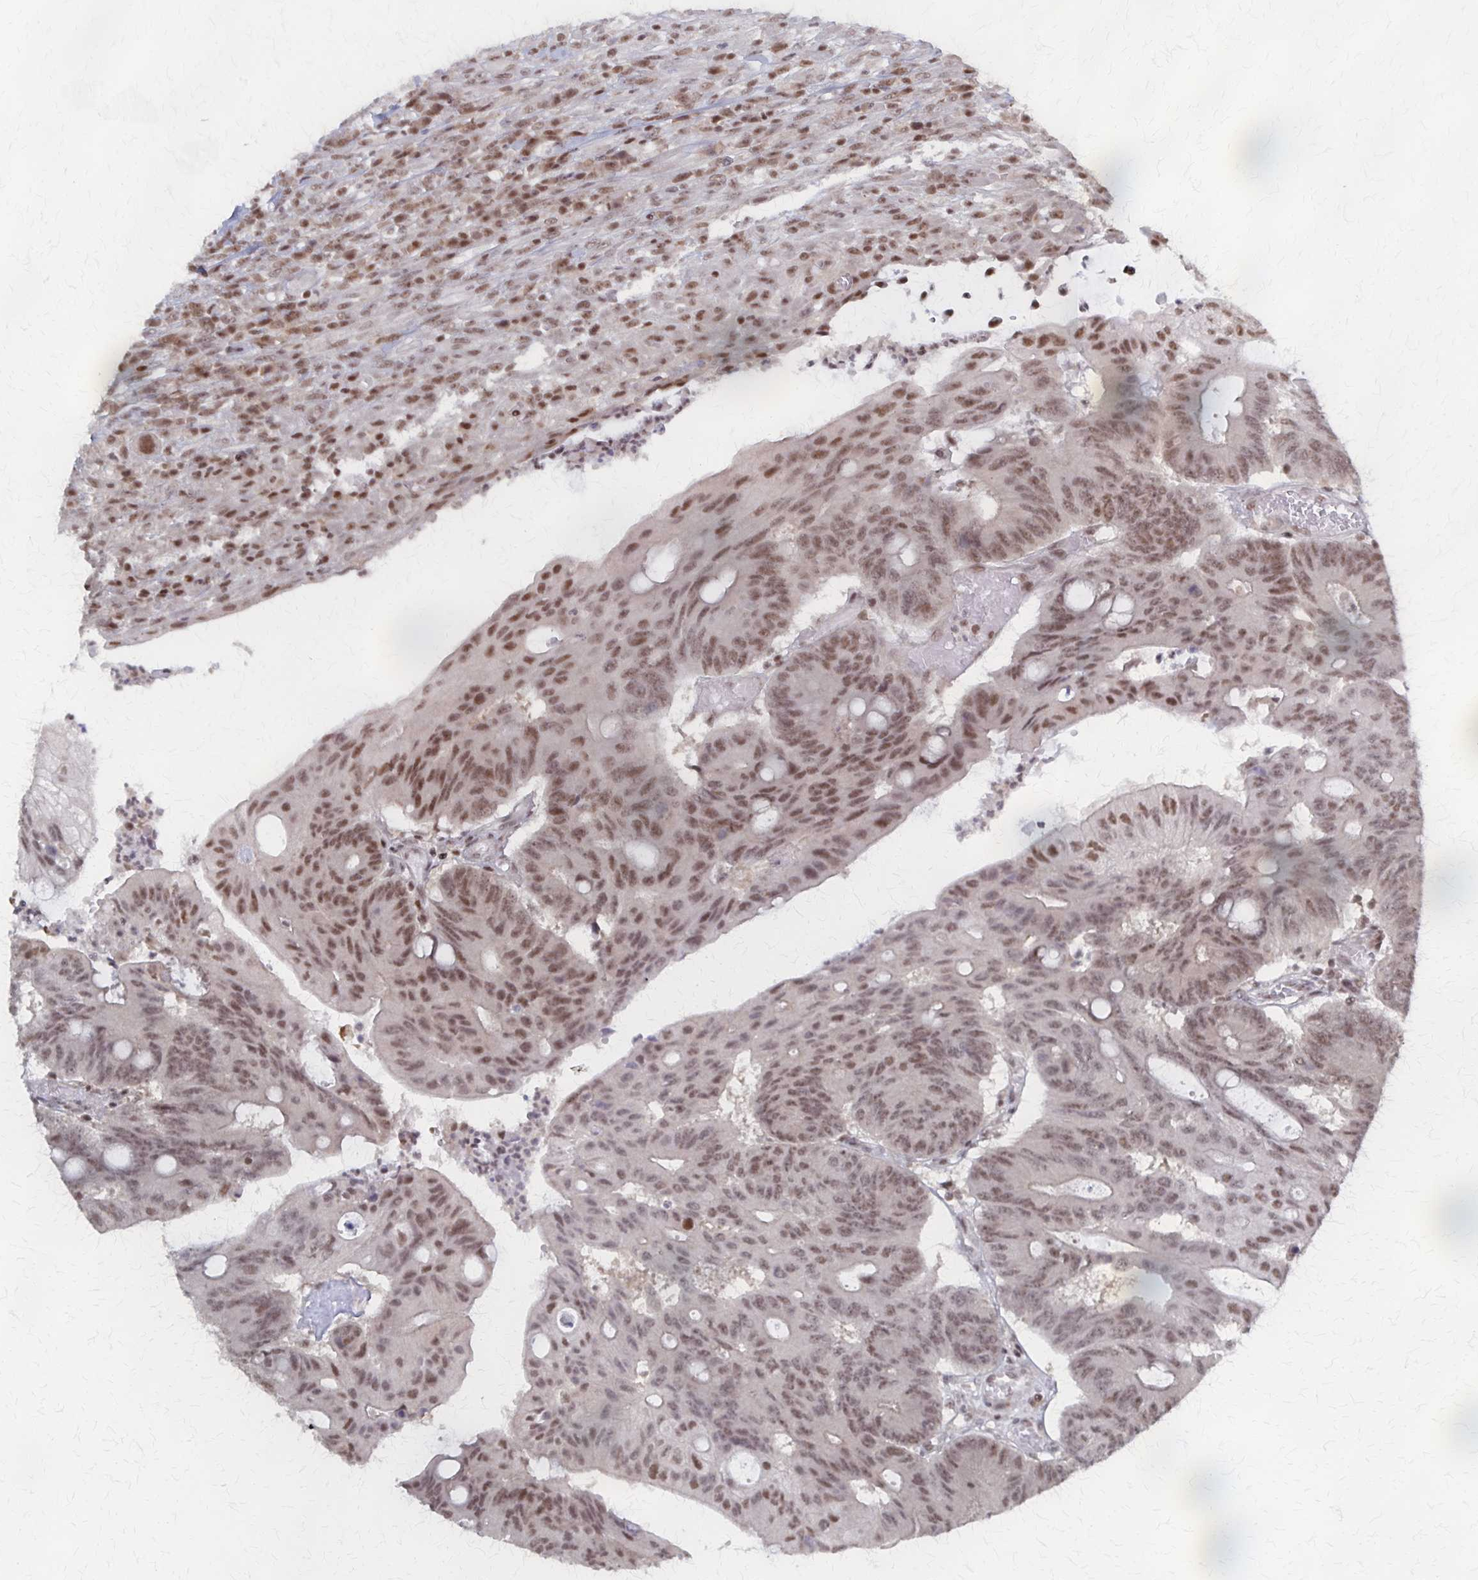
{"staining": {"intensity": "moderate", "quantity": ">75%", "location": "nuclear"}, "tissue": "colorectal cancer", "cell_type": "Tumor cells", "image_type": "cancer", "snomed": [{"axis": "morphology", "description": "Adenocarcinoma, NOS"}, {"axis": "topography", "description": "Colon"}], "caption": "IHC (DAB) staining of colorectal adenocarcinoma demonstrates moderate nuclear protein staining in approximately >75% of tumor cells. (Stains: DAB in brown, nuclei in blue, Microscopy: brightfield microscopy at high magnification).", "gene": "GTF2B", "patient": {"sex": "male", "age": 65}}